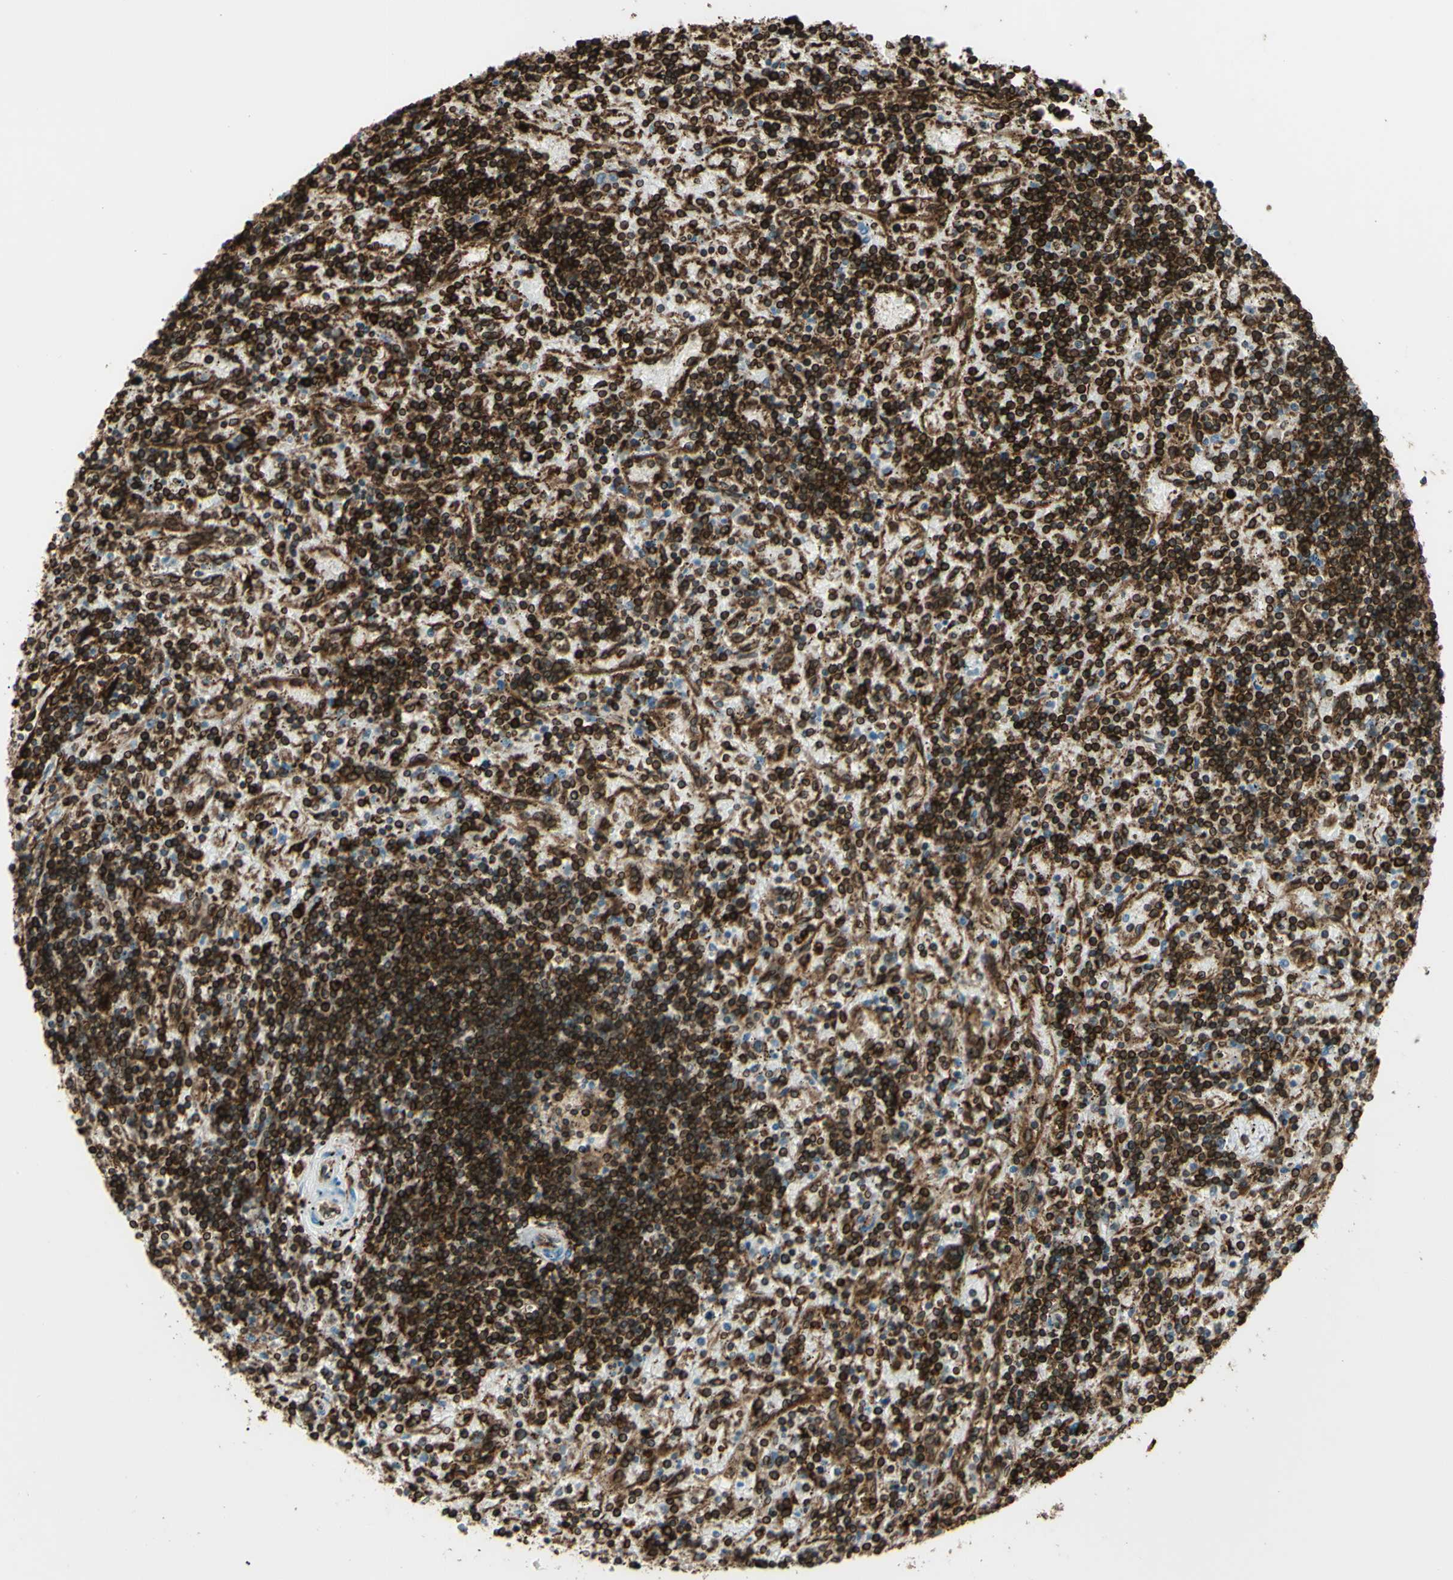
{"staining": {"intensity": "strong", "quantity": ">75%", "location": "cytoplasmic/membranous"}, "tissue": "lymphoma", "cell_type": "Tumor cells", "image_type": "cancer", "snomed": [{"axis": "morphology", "description": "Malignant lymphoma, non-Hodgkin's type, Low grade"}, {"axis": "topography", "description": "Spleen"}], "caption": "Protein staining of lymphoma tissue exhibits strong cytoplasmic/membranous staining in approximately >75% of tumor cells. The protein is shown in brown color, while the nuclei are stained blue.", "gene": "CD74", "patient": {"sex": "male", "age": 76}}